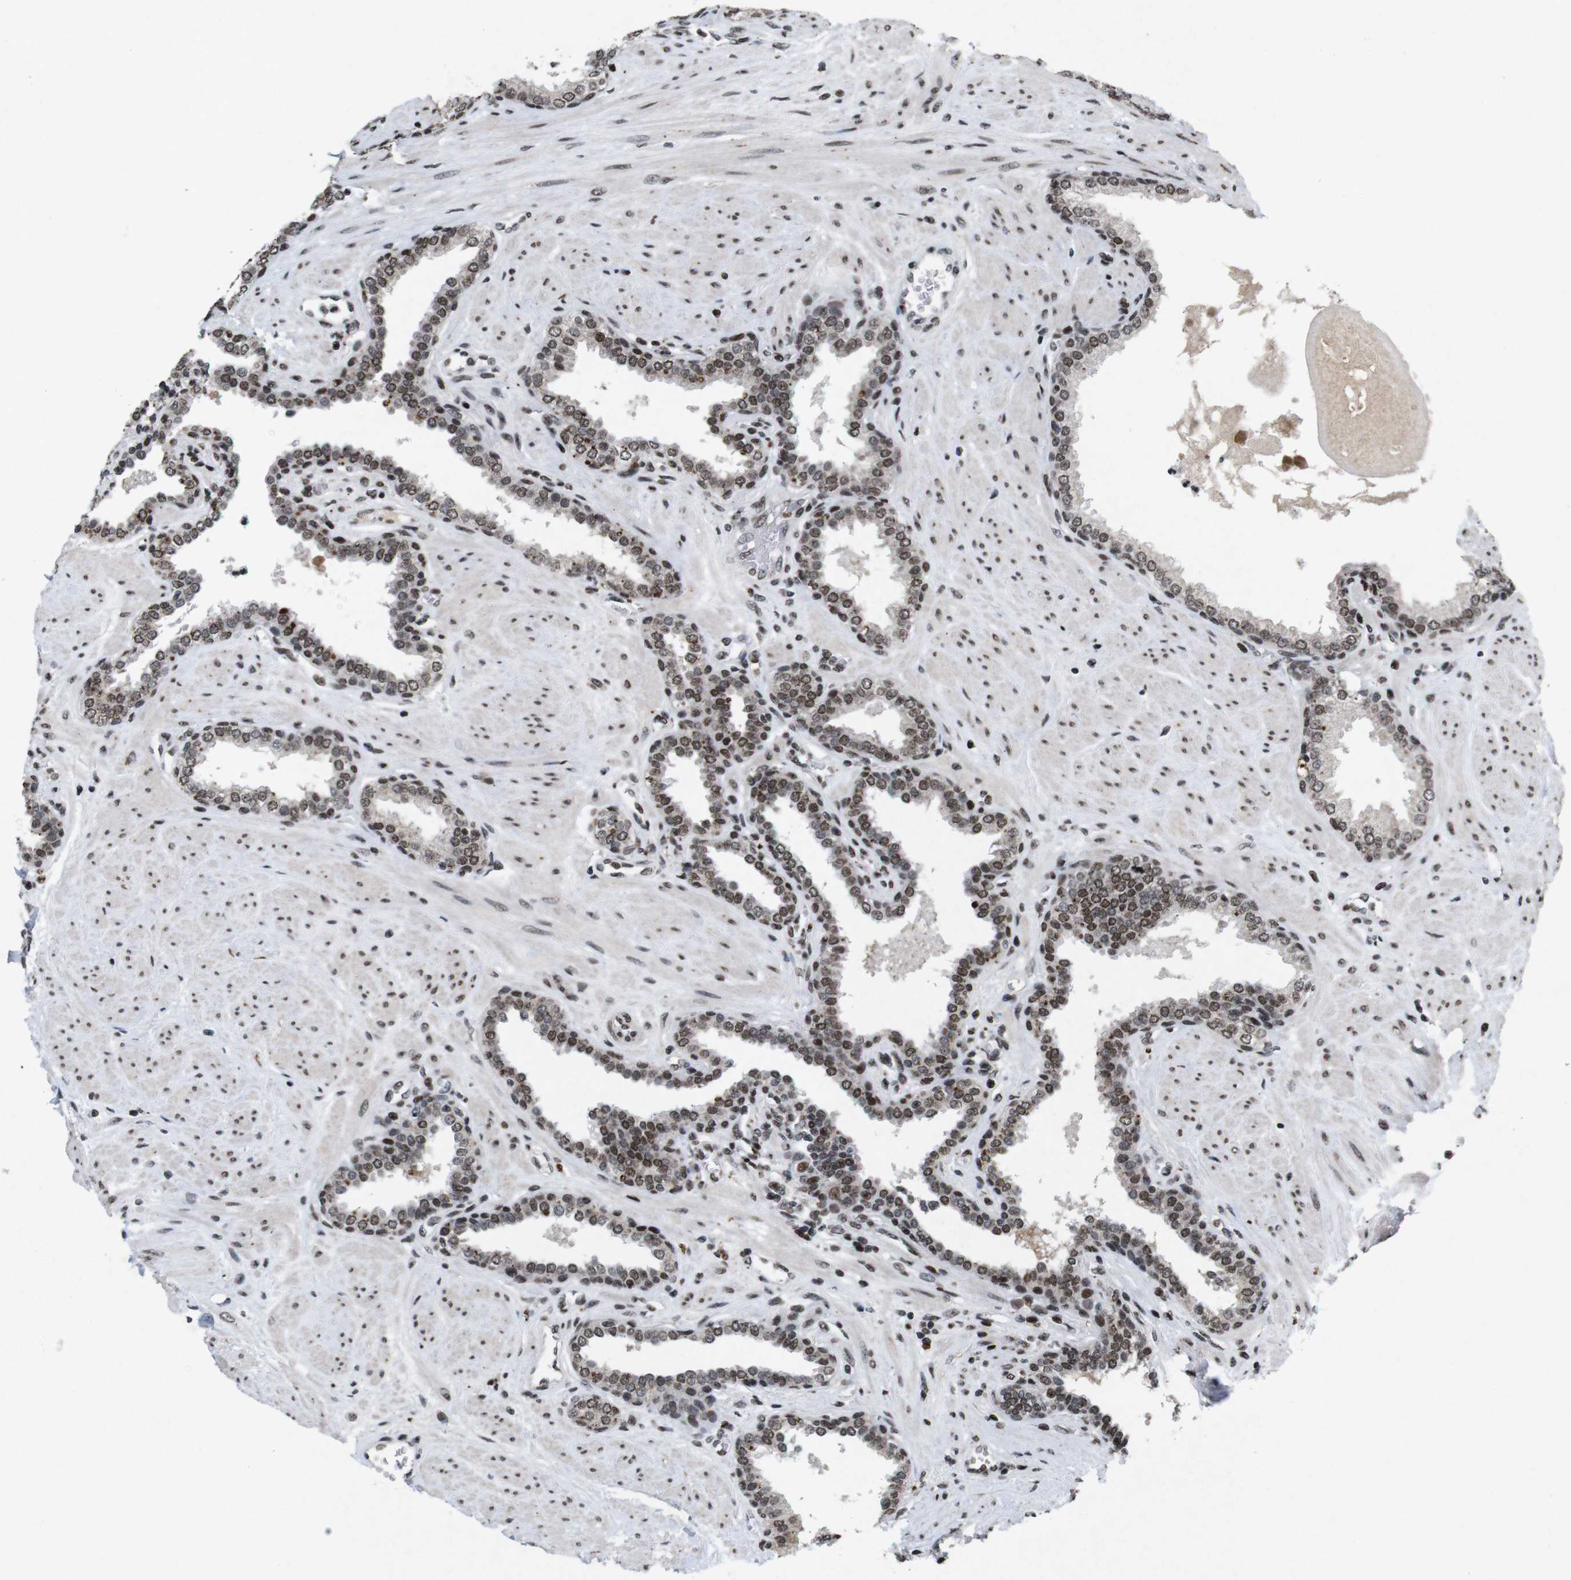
{"staining": {"intensity": "moderate", "quantity": ">75%", "location": "nuclear"}, "tissue": "prostate", "cell_type": "Glandular cells", "image_type": "normal", "snomed": [{"axis": "morphology", "description": "Normal tissue, NOS"}, {"axis": "topography", "description": "Prostate"}], "caption": "Moderate nuclear protein staining is present in about >75% of glandular cells in prostate. (Stains: DAB (3,3'-diaminobenzidine) in brown, nuclei in blue, Microscopy: brightfield microscopy at high magnification).", "gene": "MAGEH1", "patient": {"sex": "male", "age": 51}}